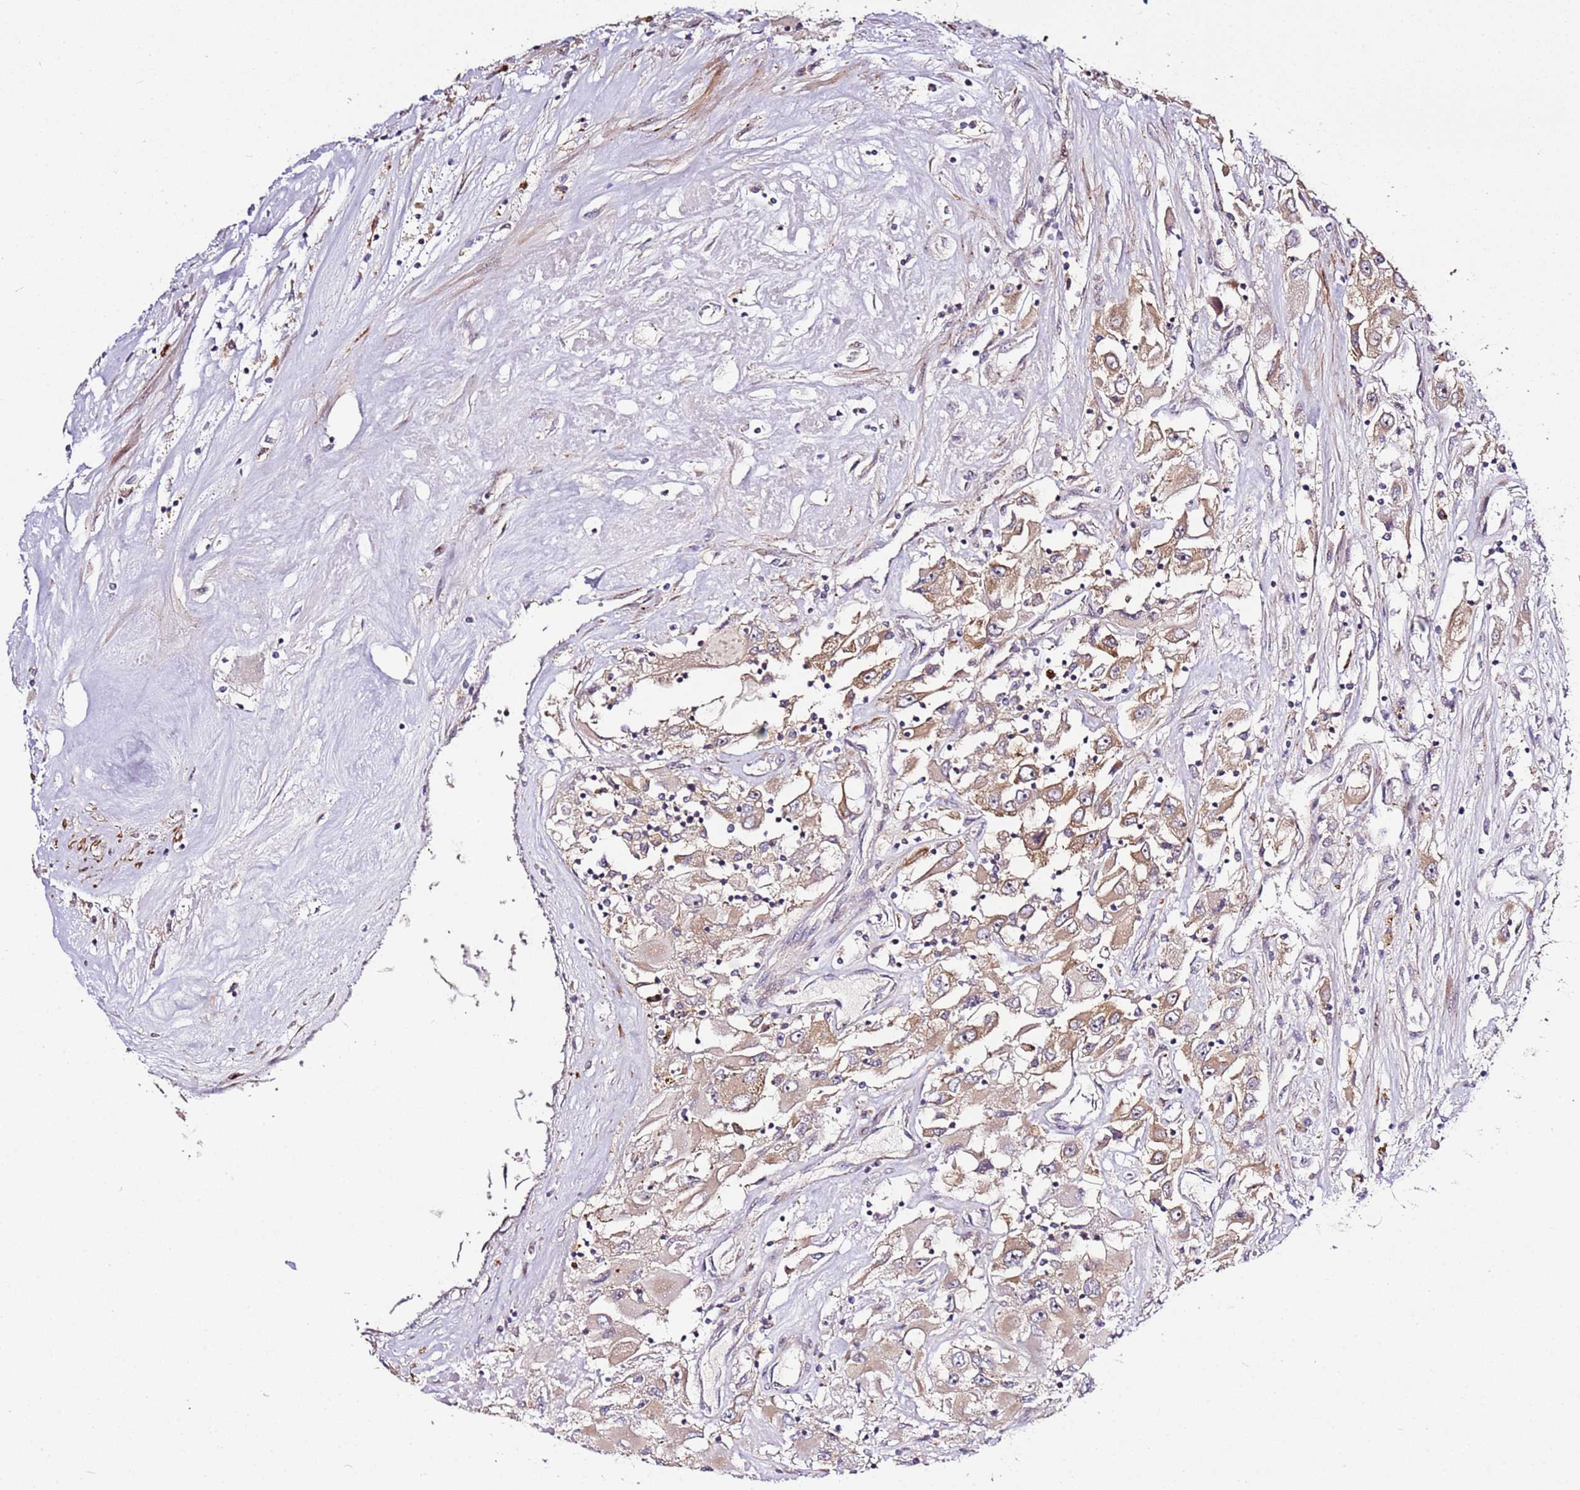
{"staining": {"intensity": "moderate", "quantity": ">75%", "location": "cytoplasmic/membranous"}, "tissue": "renal cancer", "cell_type": "Tumor cells", "image_type": "cancer", "snomed": [{"axis": "morphology", "description": "Adenocarcinoma, NOS"}, {"axis": "topography", "description": "Kidney"}], "caption": "Protein analysis of renal cancer (adenocarcinoma) tissue displays moderate cytoplasmic/membranous positivity in approximately >75% of tumor cells. Ihc stains the protein in brown and the nuclei are stained blue.", "gene": "PVRIG", "patient": {"sex": "female", "age": 52}}